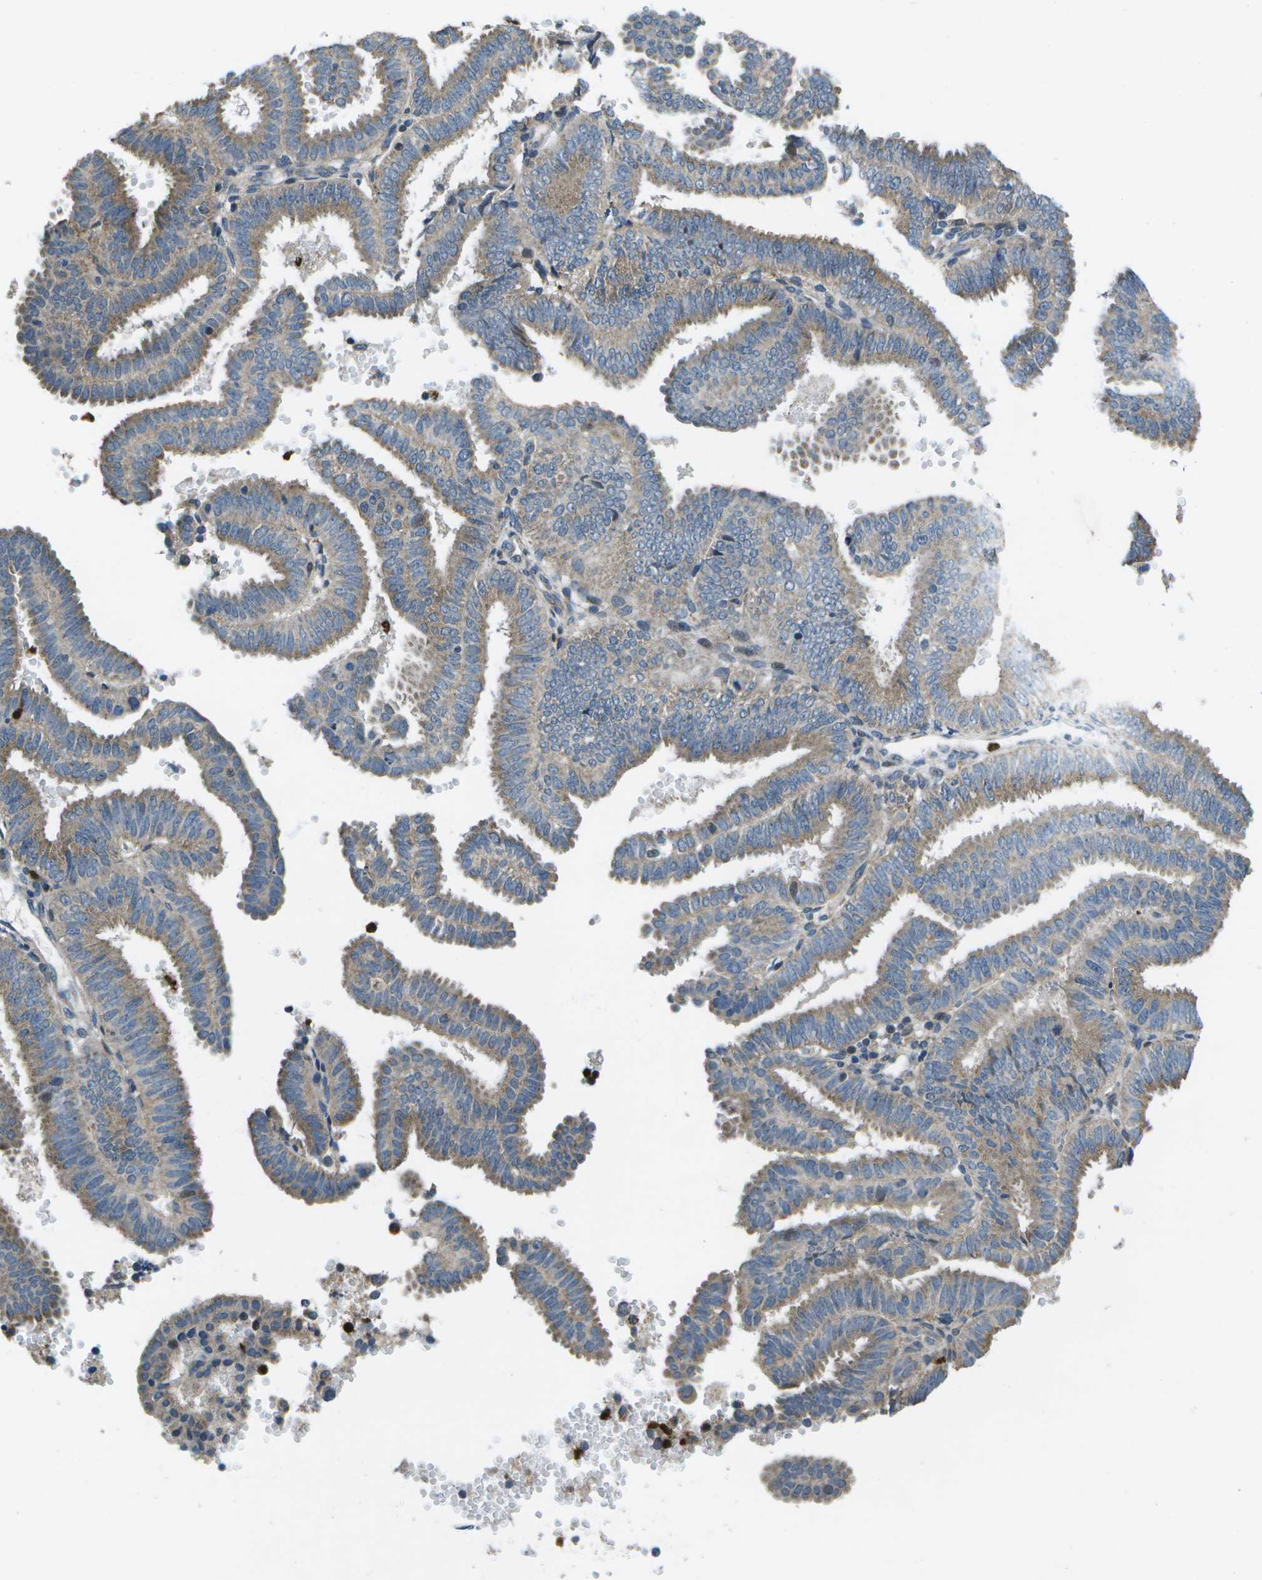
{"staining": {"intensity": "weak", "quantity": ">75%", "location": "cytoplasmic/membranous"}, "tissue": "endometrial cancer", "cell_type": "Tumor cells", "image_type": "cancer", "snomed": [{"axis": "morphology", "description": "Adenocarcinoma, NOS"}, {"axis": "topography", "description": "Endometrium"}], "caption": "Human adenocarcinoma (endometrial) stained for a protein (brown) displays weak cytoplasmic/membranous positive expression in about >75% of tumor cells.", "gene": "GALNT15", "patient": {"sex": "female", "age": 58}}